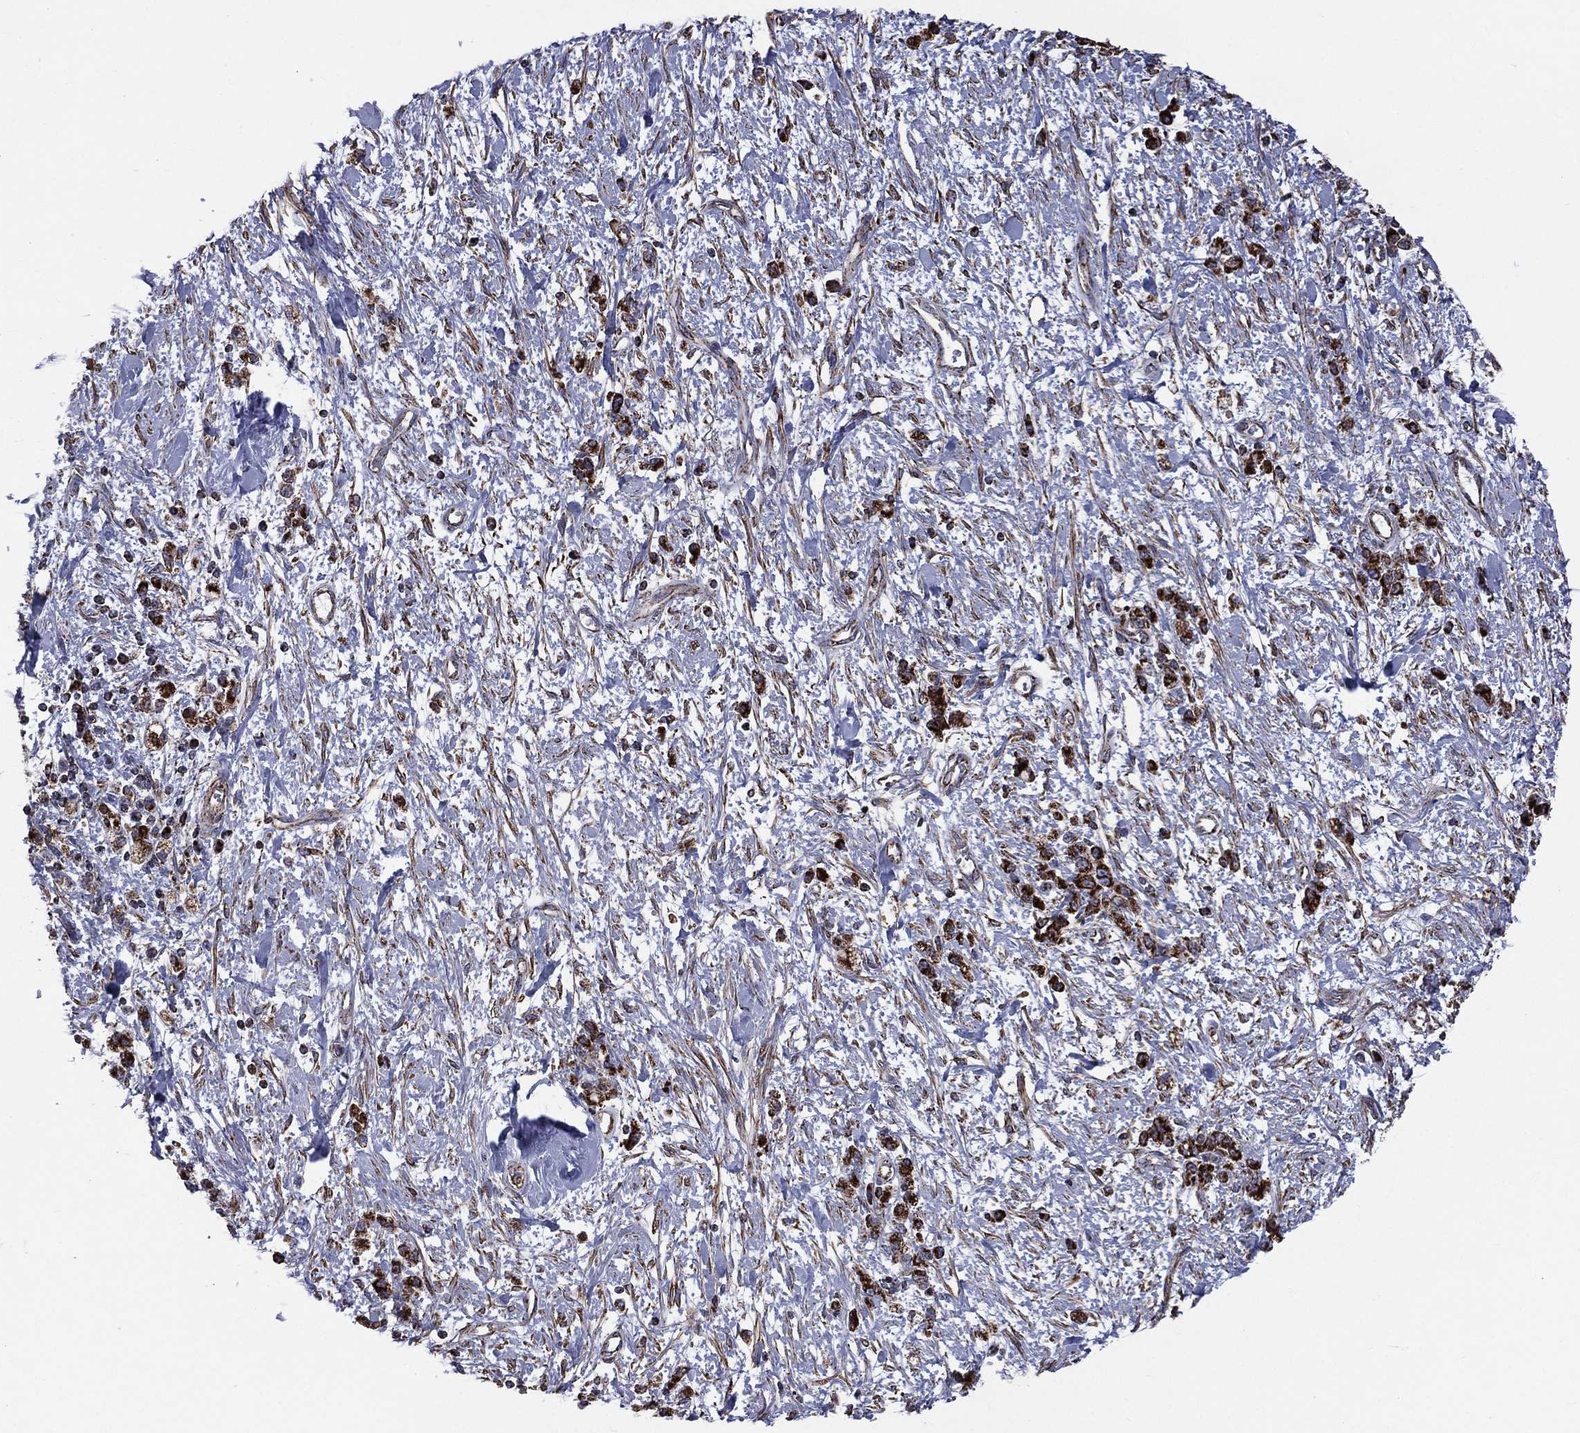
{"staining": {"intensity": "strong", "quantity": ">75%", "location": "cytoplasmic/membranous"}, "tissue": "stomach cancer", "cell_type": "Tumor cells", "image_type": "cancer", "snomed": [{"axis": "morphology", "description": "Adenocarcinoma, NOS"}, {"axis": "topography", "description": "Stomach"}], "caption": "Immunohistochemical staining of stomach cancer (adenocarcinoma) demonstrates high levels of strong cytoplasmic/membranous staining in approximately >75% of tumor cells. The staining is performed using DAB (3,3'-diaminobenzidine) brown chromogen to label protein expression. The nuclei are counter-stained blue using hematoxylin.", "gene": "GOT2", "patient": {"sex": "male", "age": 77}}